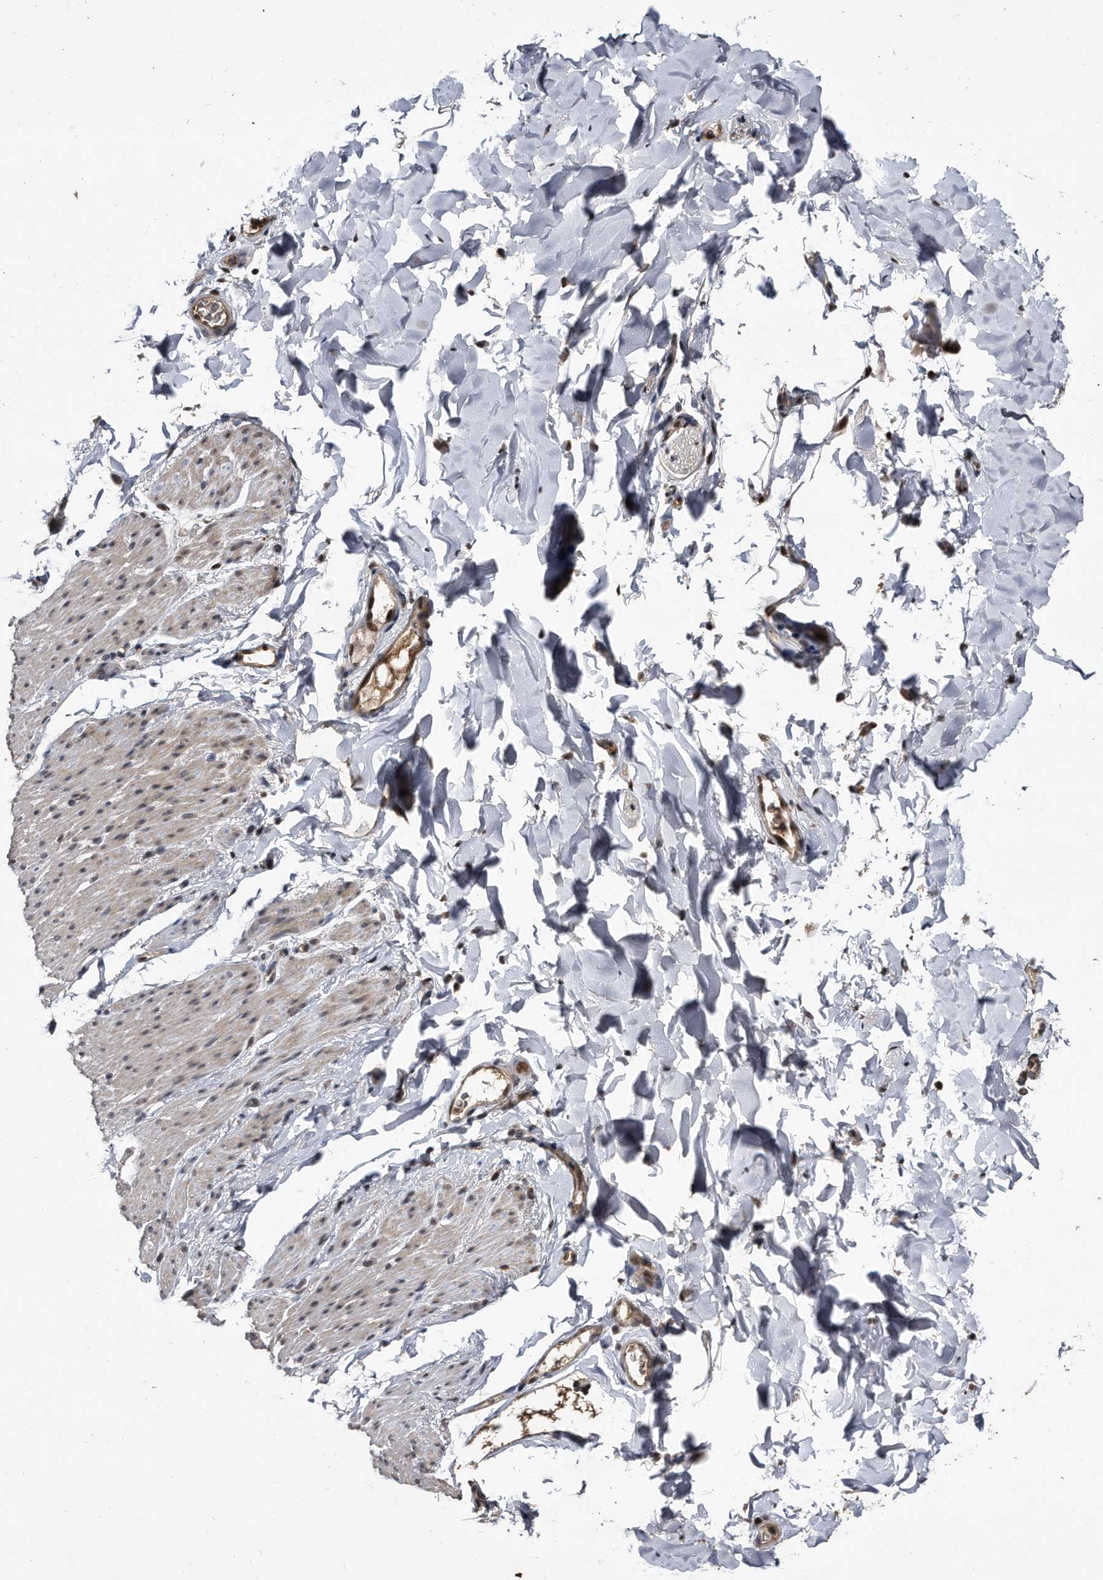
{"staining": {"intensity": "weak", "quantity": "25%-75%", "location": "cytoplasmic/membranous"}, "tissue": "smooth muscle", "cell_type": "Smooth muscle cells", "image_type": "normal", "snomed": [{"axis": "morphology", "description": "Normal tissue, NOS"}, {"axis": "topography", "description": "Colon"}, {"axis": "topography", "description": "Peripheral nerve tissue"}], "caption": "The histopathology image exhibits immunohistochemical staining of normal smooth muscle. There is weak cytoplasmic/membranous staining is present in about 25%-75% of smooth muscle cells. Immunohistochemistry (ihc) stains the protein in brown and the nuclei are stained blue.", "gene": "RAD23B", "patient": {"sex": "female", "age": 61}}